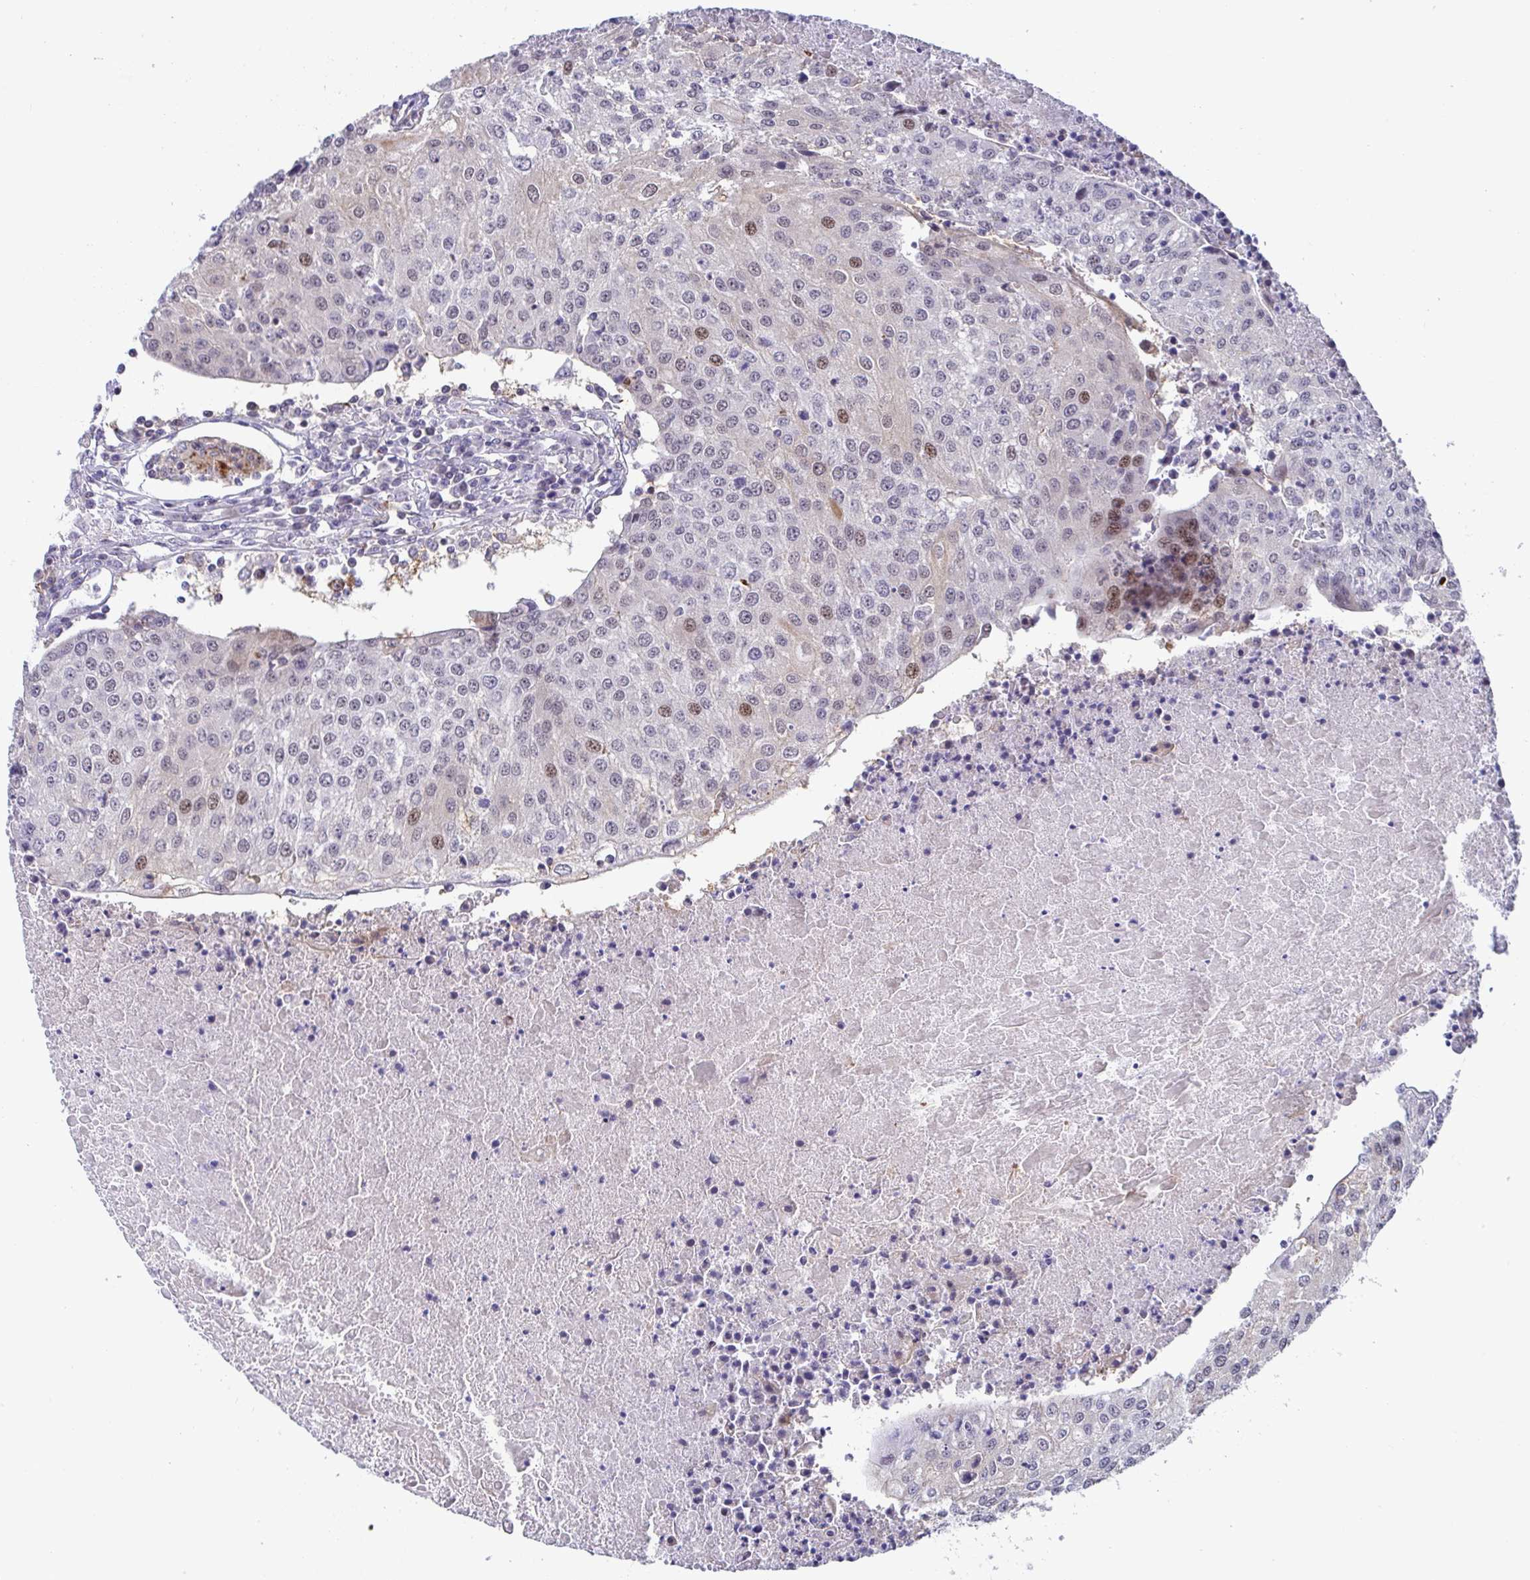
{"staining": {"intensity": "moderate", "quantity": "<25%", "location": "nuclear"}, "tissue": "urothelial cancer", "cell_type": "Tumor cells", "image_type": "cancer", "snomed": [{"axis": "morphology", "description": "Urothelial carcinoma, High grade"}, {"axis": "topography", "description": "Urinary bladder"}], "caption": "A brown stain highlights moderate nuclear positivity of a protein in human urothelial cancer tumor cells.", "gene": "WDR72", "patient": {"sex": "female", "age": 85}}